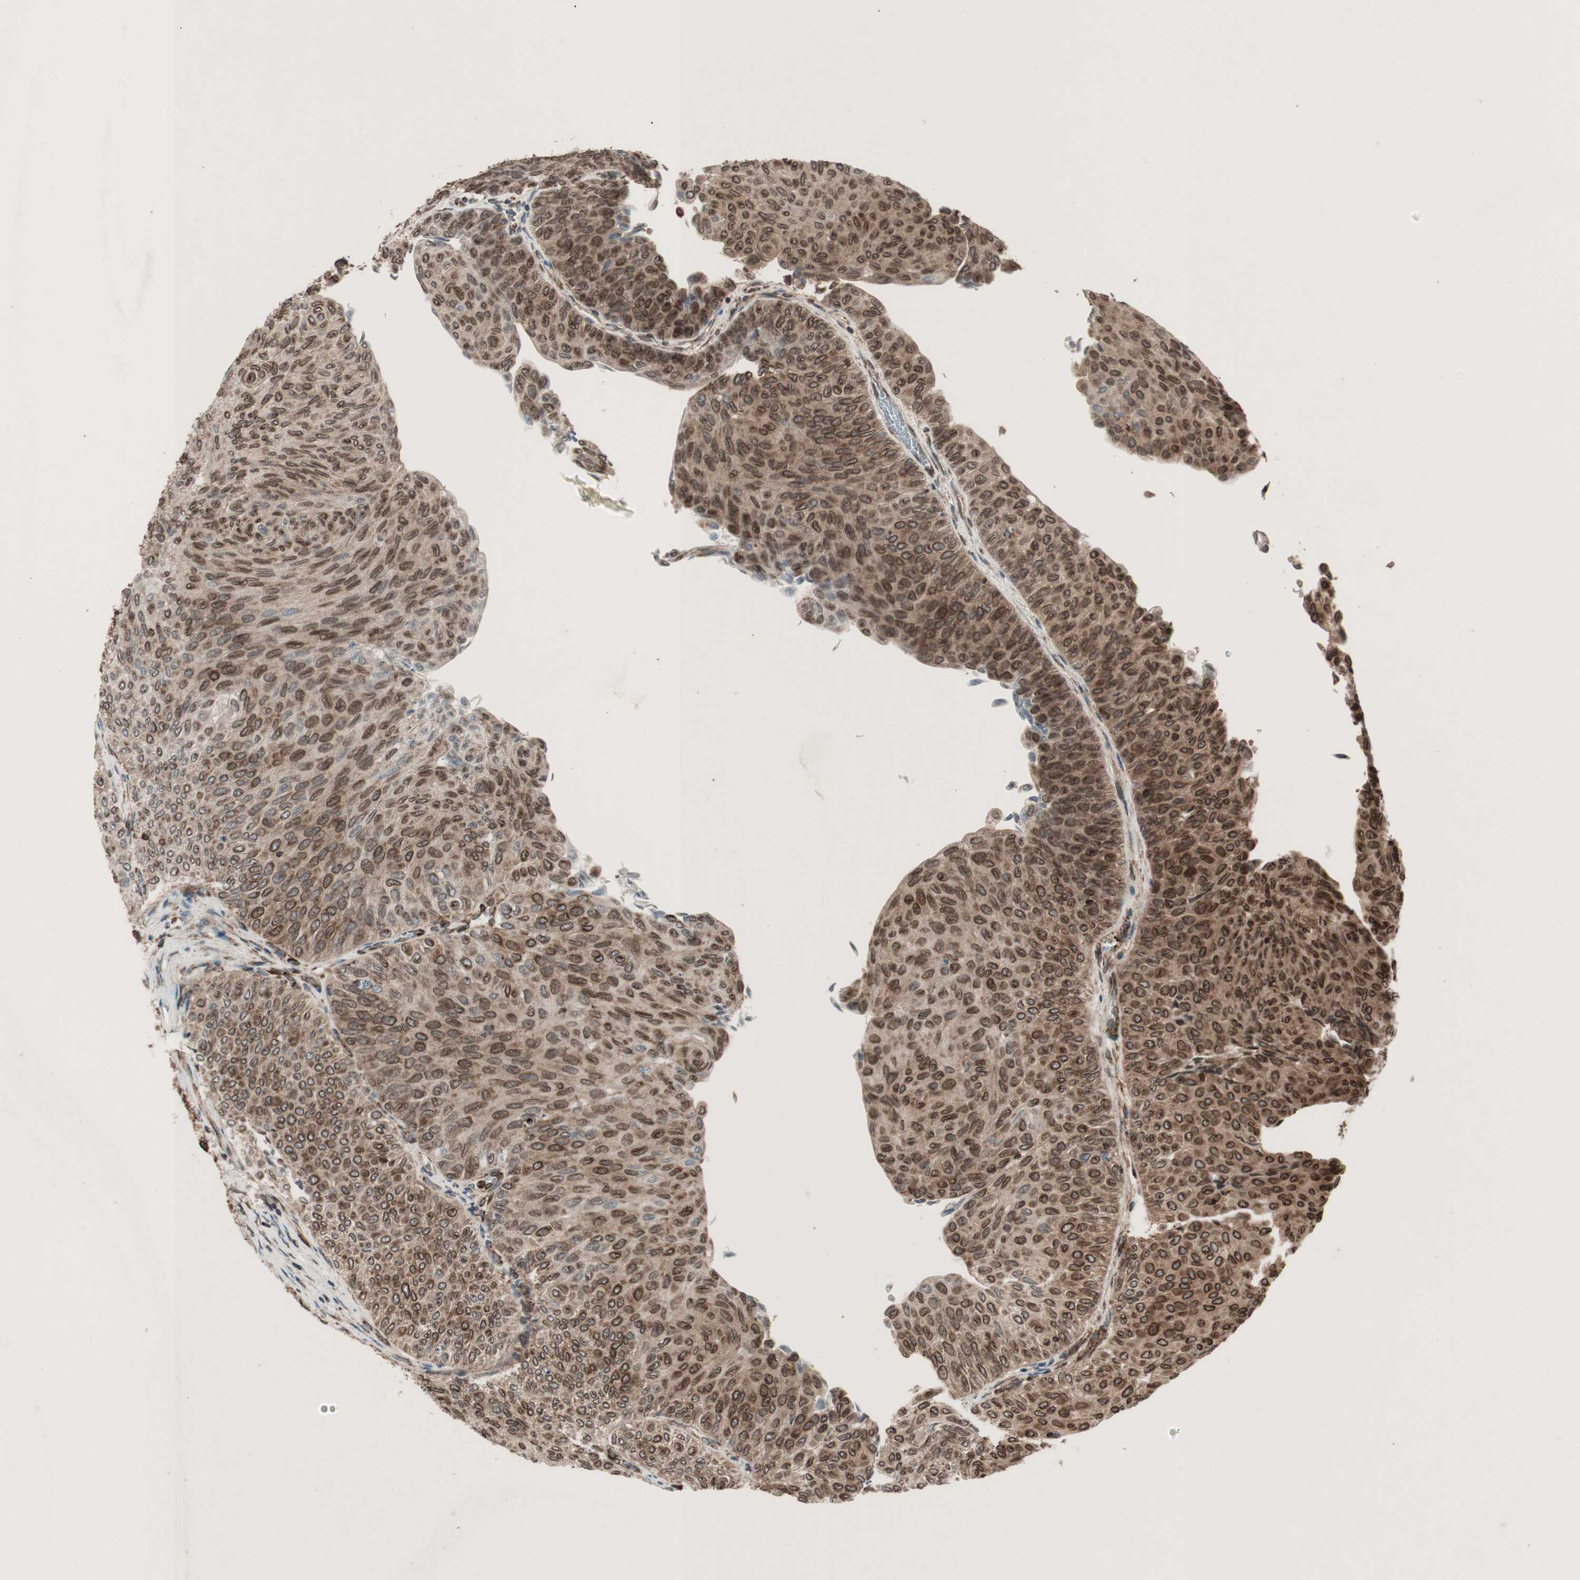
{"staining": {"intensity": "strong", "quantity": ">75%", "location": "cytoplasmic/membranous,nuclear"}, "tissue": "urothelial cancer", "cell_type": "Tumor cells", "image_type": "cancer", "snomed": [{"axis": "morphology", "description": "Urothelial carcinoma, Low grade"}, {"axis": "topography", "description": "Urinary bladder"}], "caption": "Urothelial carcinoma (low-grade) tissue shows strong cytoplasmic/membranous and nuclear staining in approximately >75% of tumor cells, visualized by immunohistochemistry.", "gene": "NUP62", "patient": {"sex": "male", "age": 78}}